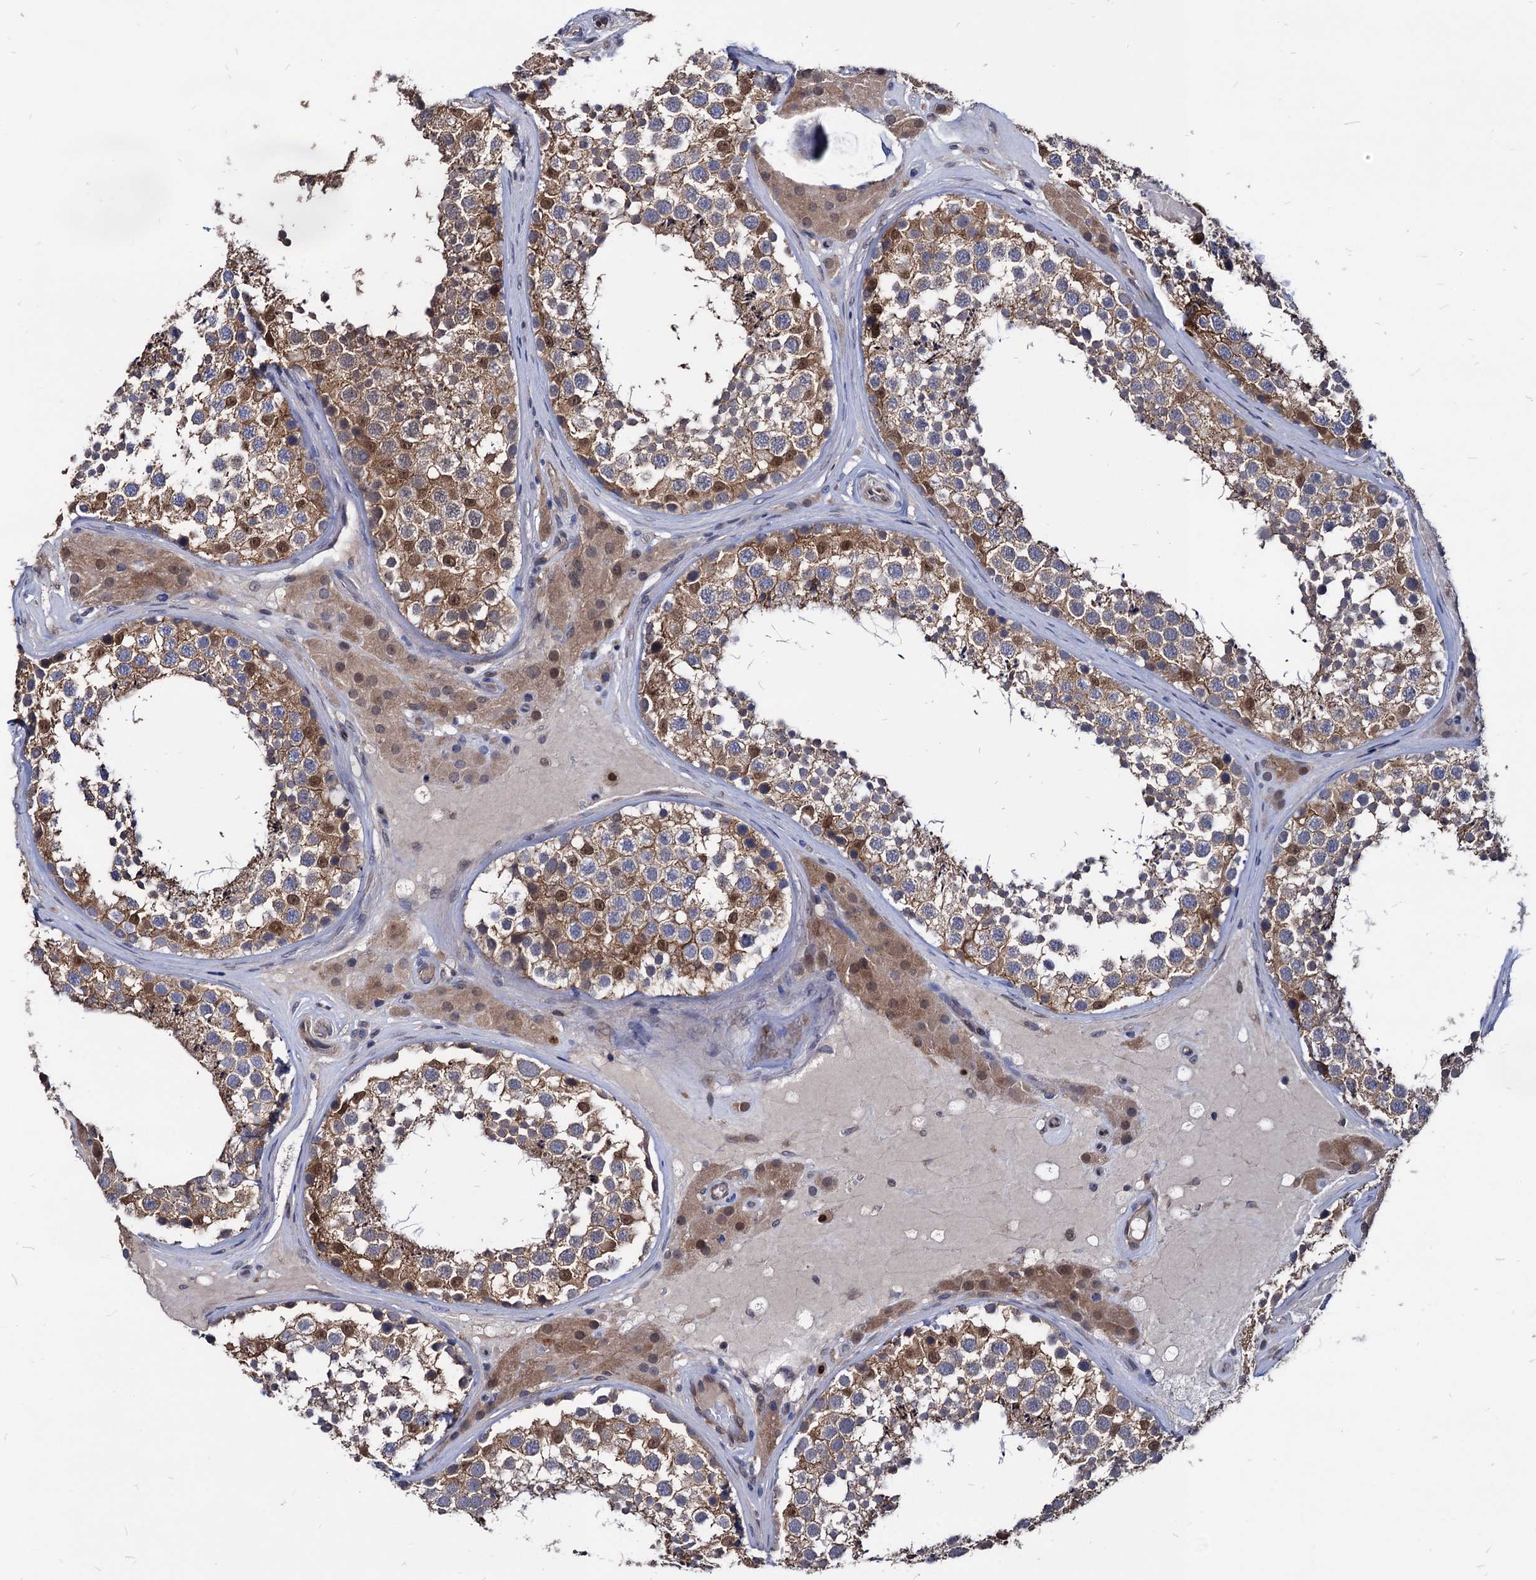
{"staining": {"intensity": "moderate", "quantity": ">75%", "location": "cytoplasmic/membranous,nuclear"}, "tissue": "testis", "cell_type": "Cells in seminiferous ducts", "image_type": "normal", "snomed": [{"axis": "morphology", "description": "Normal tissue, NOS"}, {"axis": "topography", "description": "Testis"}], "caption": "Testis stained with a brown dye shows moderate cytoplasmic/membranous,nuclear positive positivity in approximately >75% of cells in seminiferous ducts.", "gene": "CPPED1", "patient": {"sex": "male", "age": 46}}